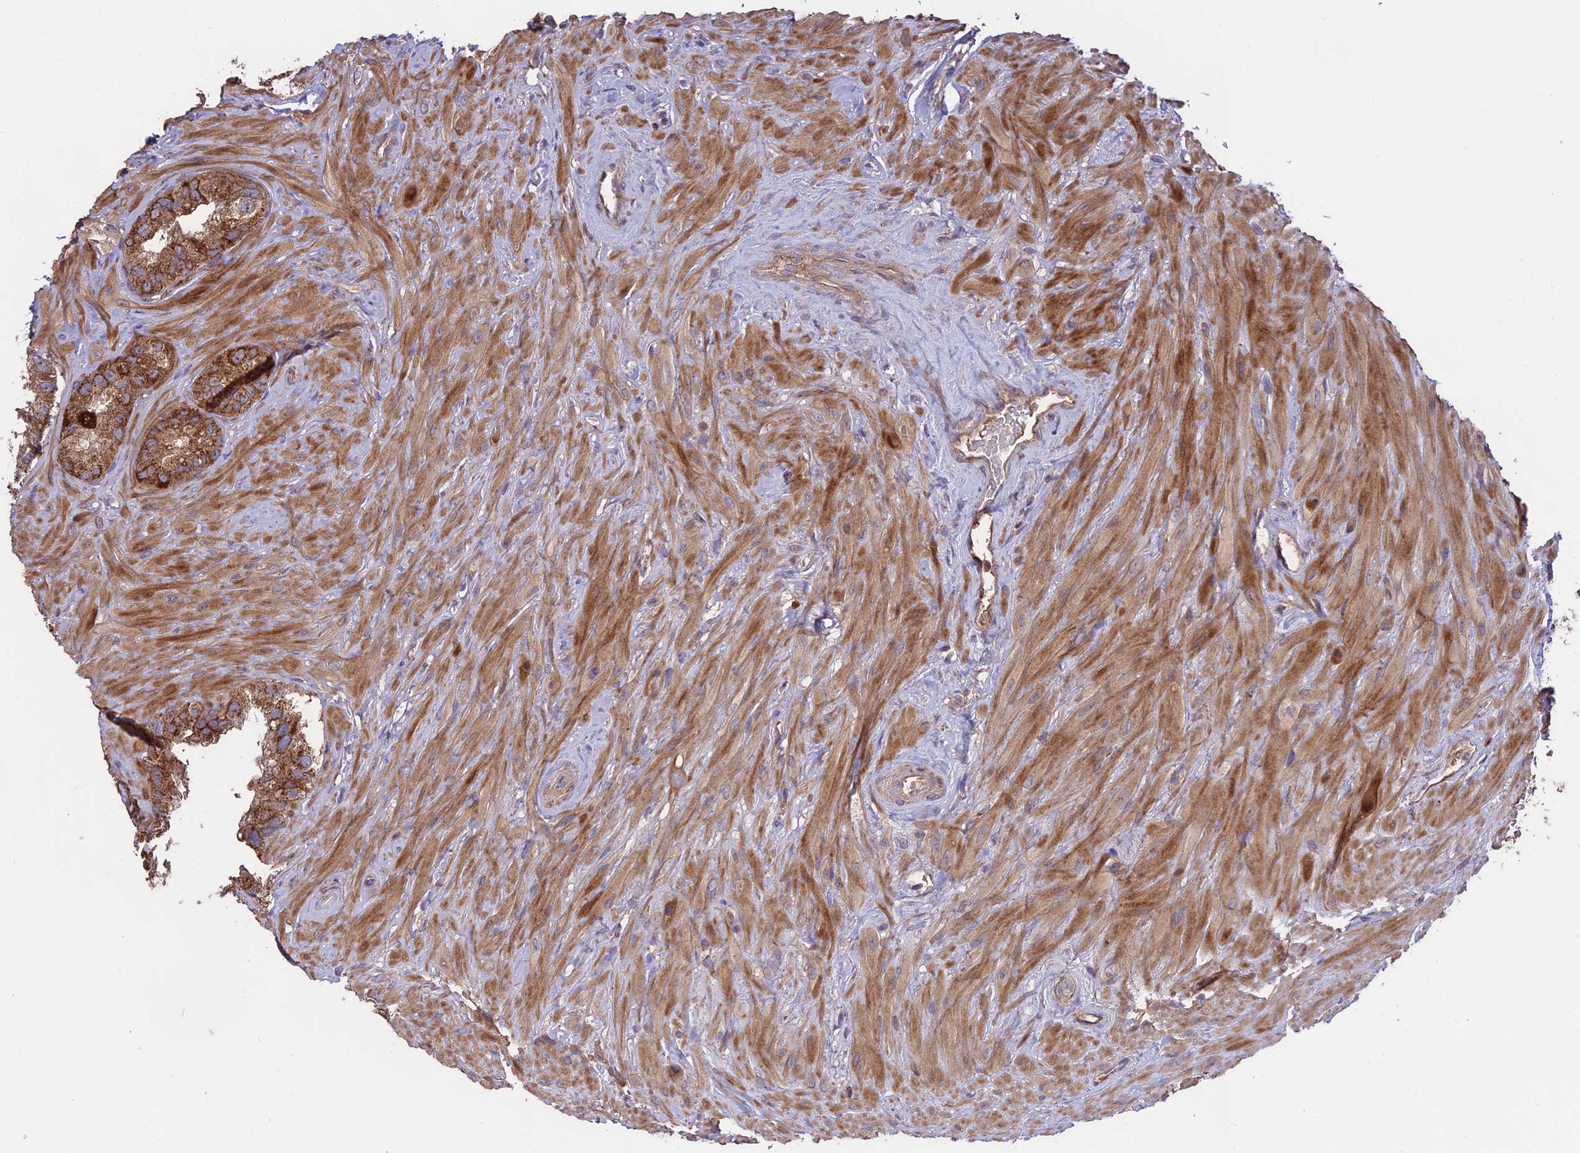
{"staining": {"intensity": "strong", "quantity": ">75%", "location": "cytoplasmic/membranous"}, "tissue": "seminal vesicle", "cell_type": "Glandular cells", "image_type": "normal", "snomed": [{"axis": "morphology", "description": "Normal tissue, NOS"}, {"axis": "topography", "description": "Seminal veicle"}, {"axis": "topography", "description": "Peripheral nerve tissue"}], "caption": "This photomicrograph shows unremarkable seminal vesicle stained with immunohistochemistry to label a protein in brown. The cytoplasmic/membranous of glandular cells show strong positivity for the protein. Nuclei are counter-stained blue.", "gene": "NUDT8", "patient": {"sex": "male", "age": 67}}